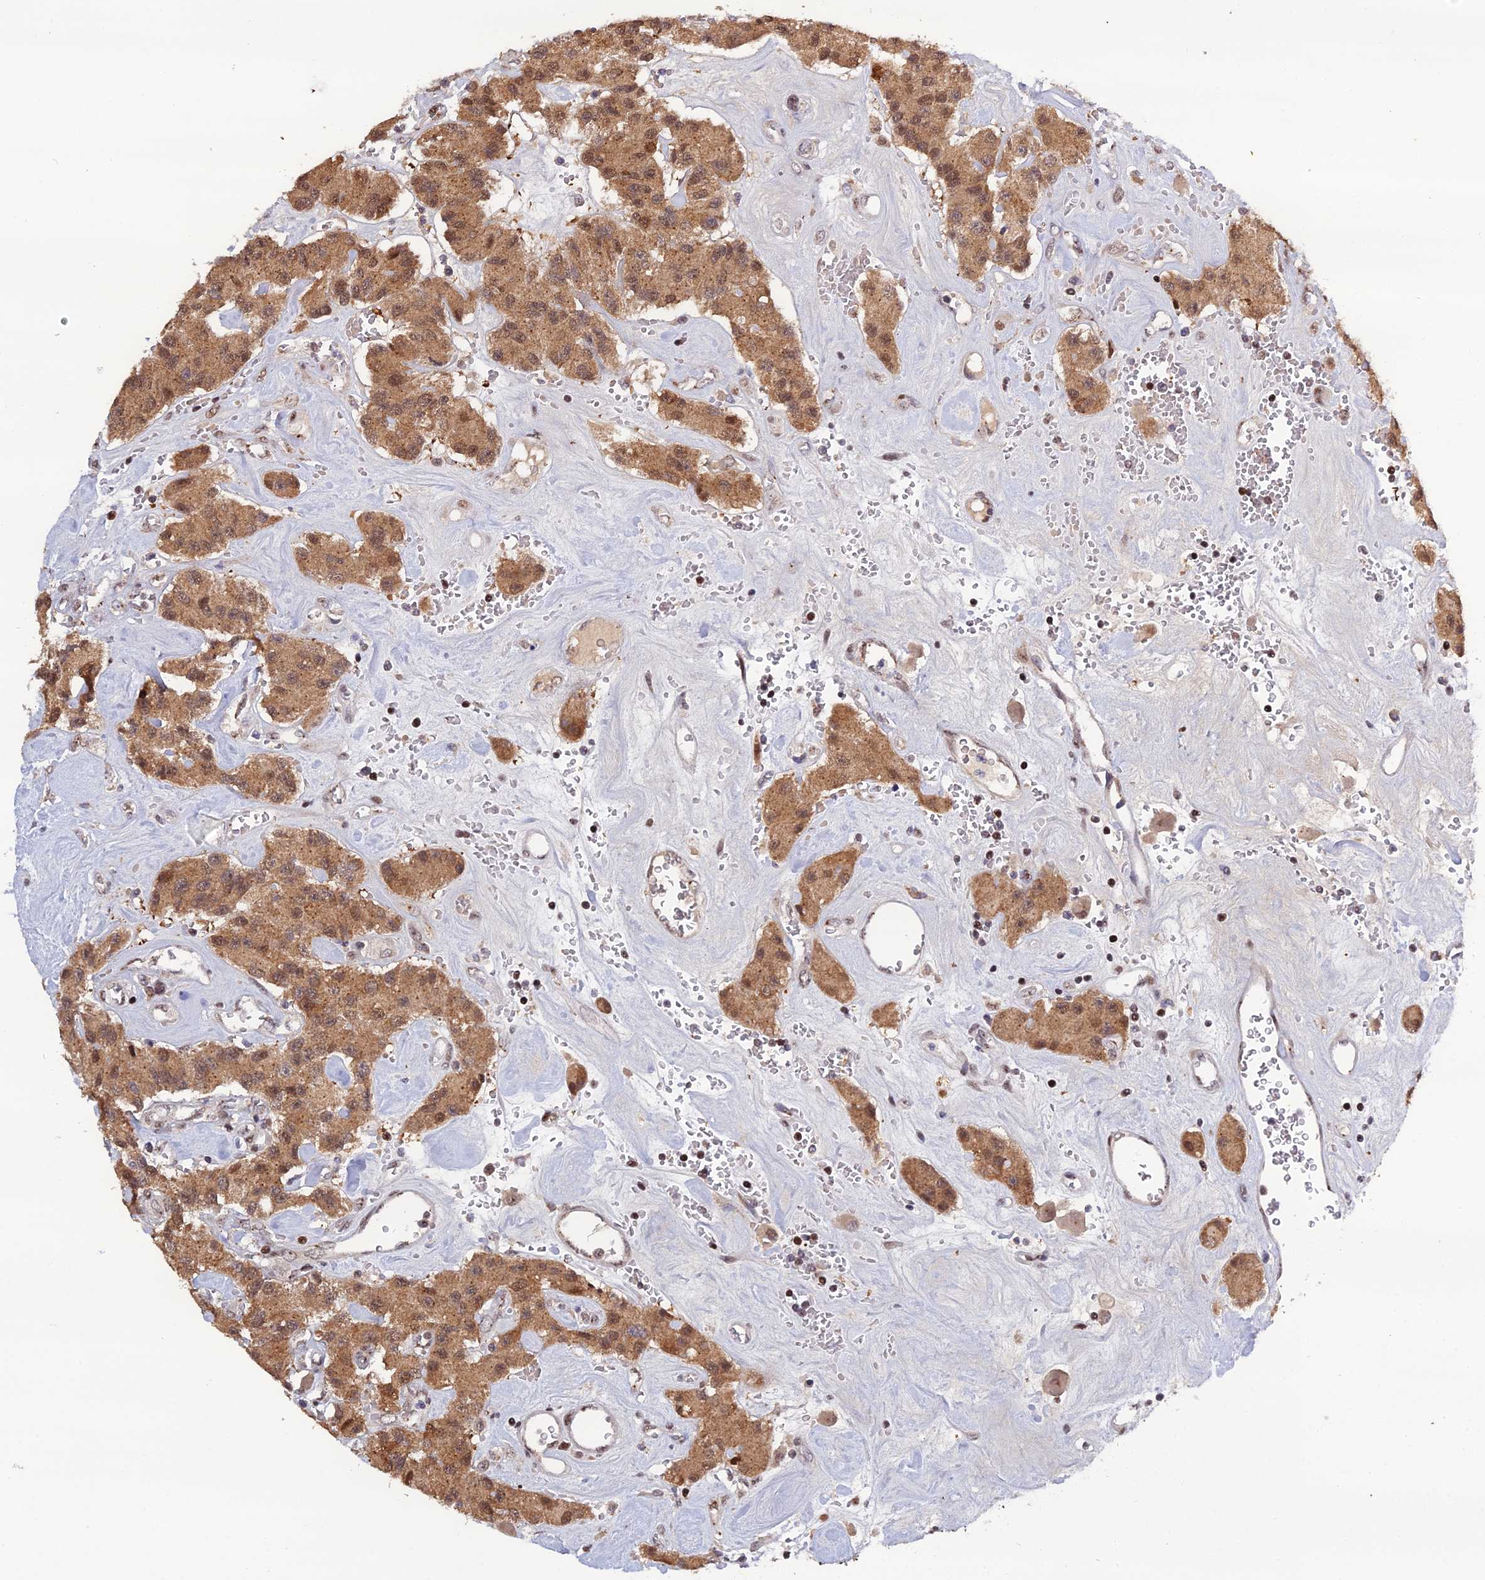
{"staining": {"intensity": "moderate", "quantity": ">75%", "location": "cytoplasmic/membranous,nuclear"}, "tissue": "carcinoid", "cell_type": "Tumor cells", "image_type": "cancer", "snomed": [{"axis": "morphology", "description": "Carcinoid, malignant, NOS"}, {"axis": "topography", "description": "Pancreas"}], "caption": "IHC micrograph of neoplastic tissue: carcinoid stained using IHC exhibits medium levels of moderate protein expression localized specifically in the cytoplasmic/membranous and nuclear of tumor cells, appearing as a cytoplasmic/membranous and nuclear brown color.", "gene": "ARL2", "patient": {"sex": "male", "age": 41}}